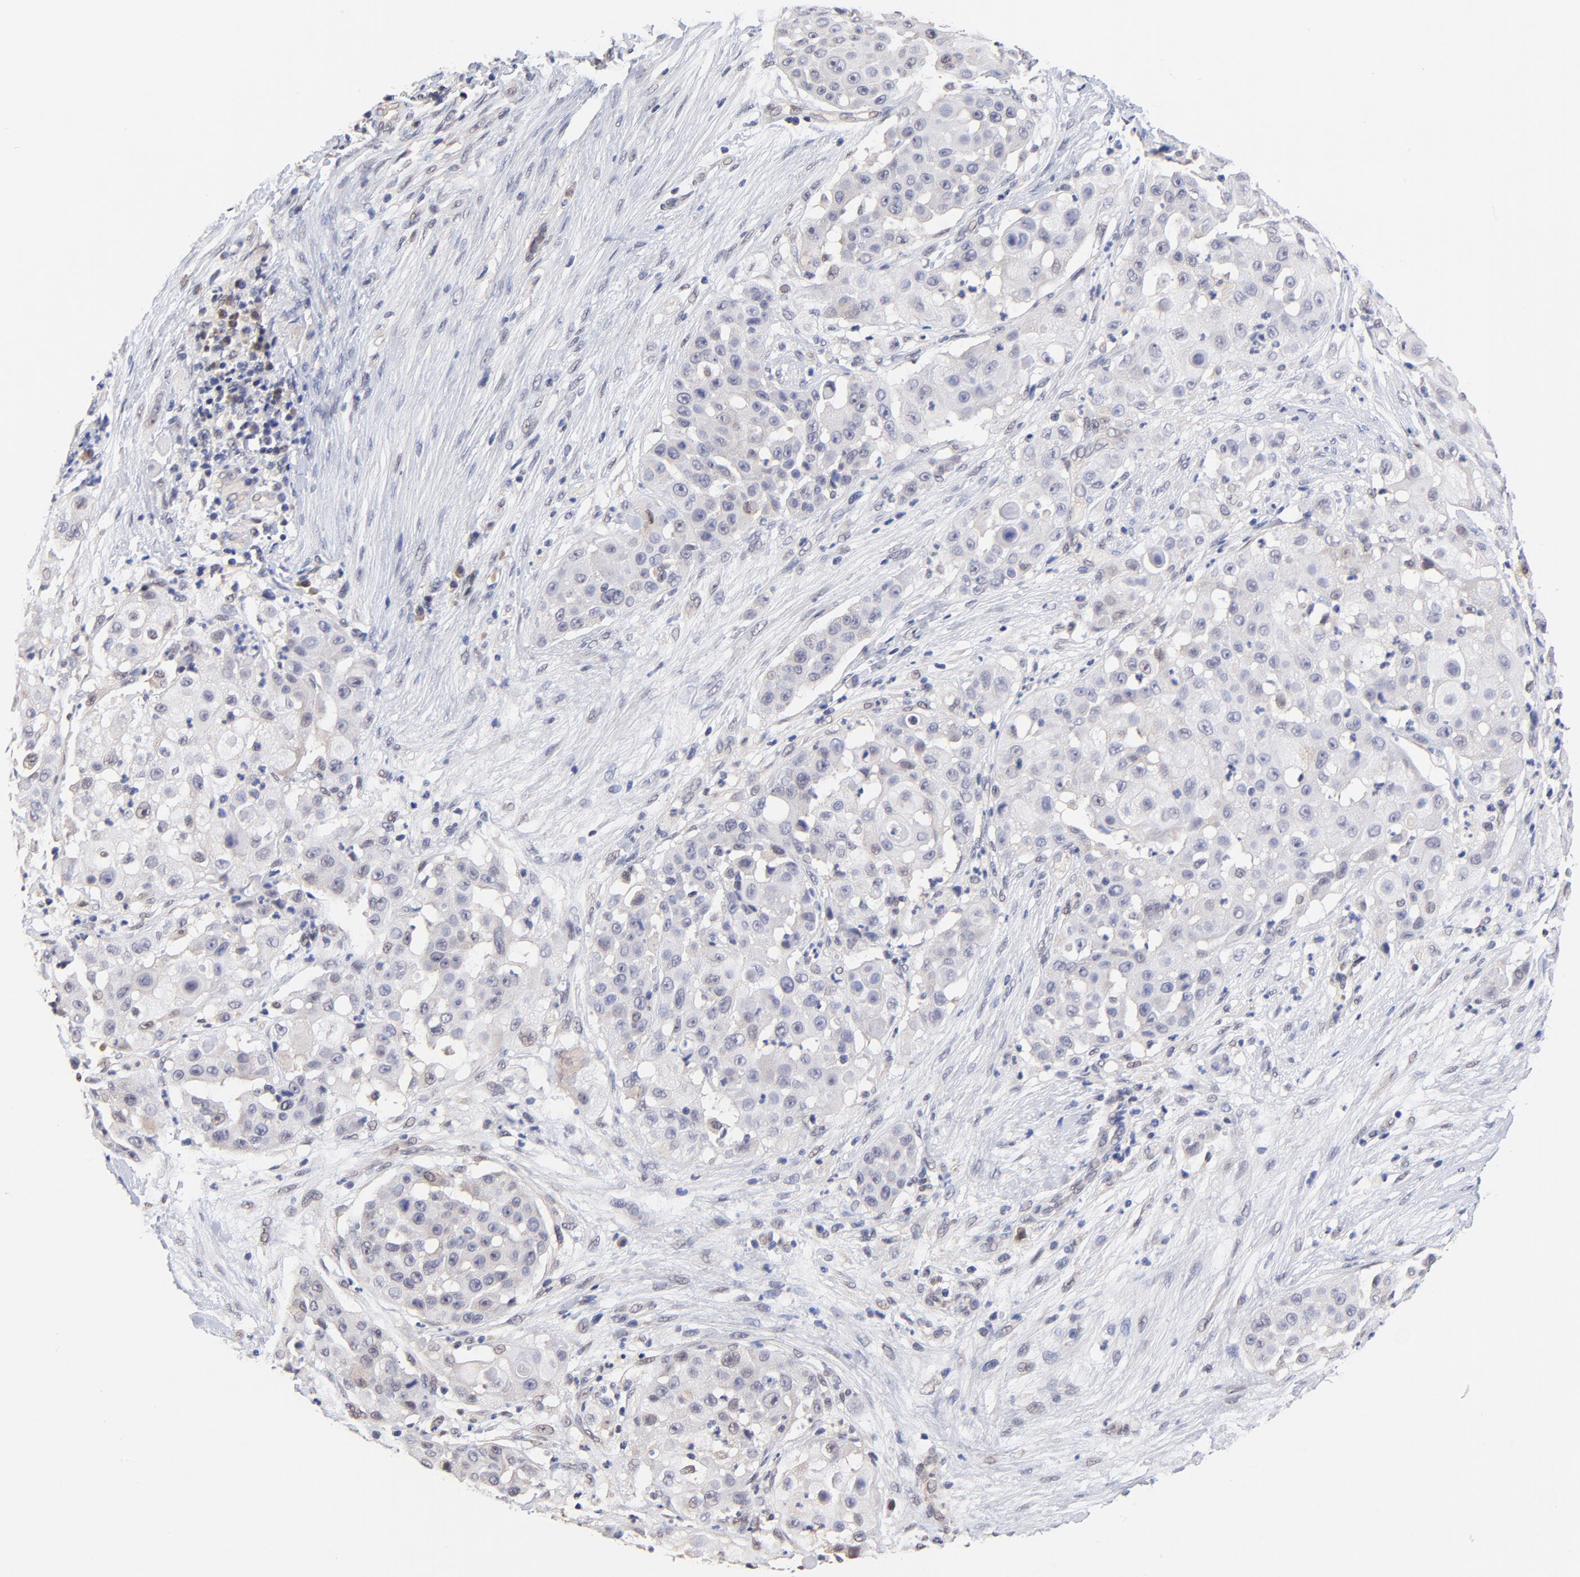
{"staining": {"intensity": "negative", "quantity": "none", "location": "none"}, "tissue": "skin cancer", "cell_type": "Tumor cells", "image_type": "cancer", "snomed": [{"axis": "morphology", "description": "Squamous cell carcinoma, NOS"}, {"axis": "topography", "description": "Skin"}], "caption": "Skin cancer was stained to show a protein in brown. There is no significant positivity in tumor cells.", "gene": "TXNL1", "patient": {"sex": "female", "age": 57}}